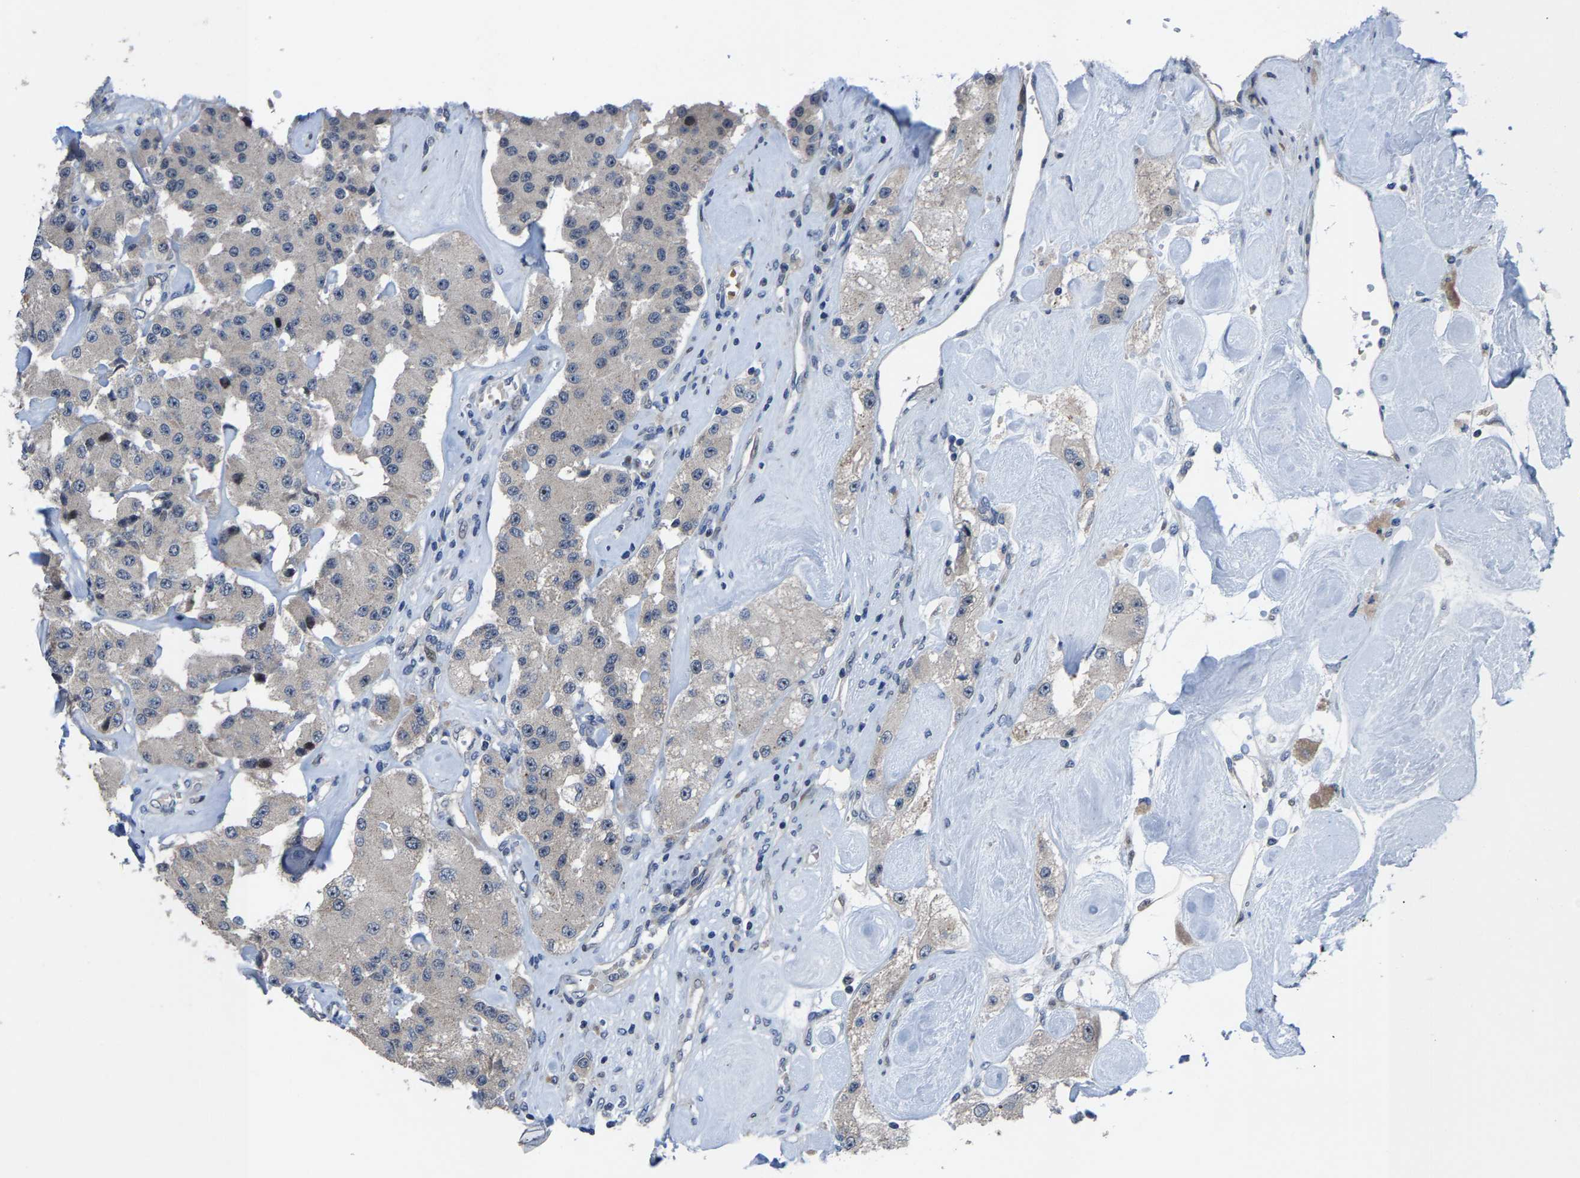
{"staining": {"intensity": "negative", "quantity": "none", "location": "none"}, "tissue": "carcinoid", "cell_type": "Tumor cells", "image_type": "cancer", "snomed": [{"axis": "morphology", "description": "Carcinoid, malignant, NOS"}, {"axis": "topography", "description": "Pancreas"}], "caption": "An IHC histopathology image of carcinoid (malignant) is shown. There is no staining in tumor cells of carcinoid (malignant). Brightfield microscopy of immunohistochemistry (IHC) stained with DAB (brown) and hematoxylin (blue), captured at high magnification.", "gene": "HAUS6", "patient": {"sex": "male", "age": 41}}